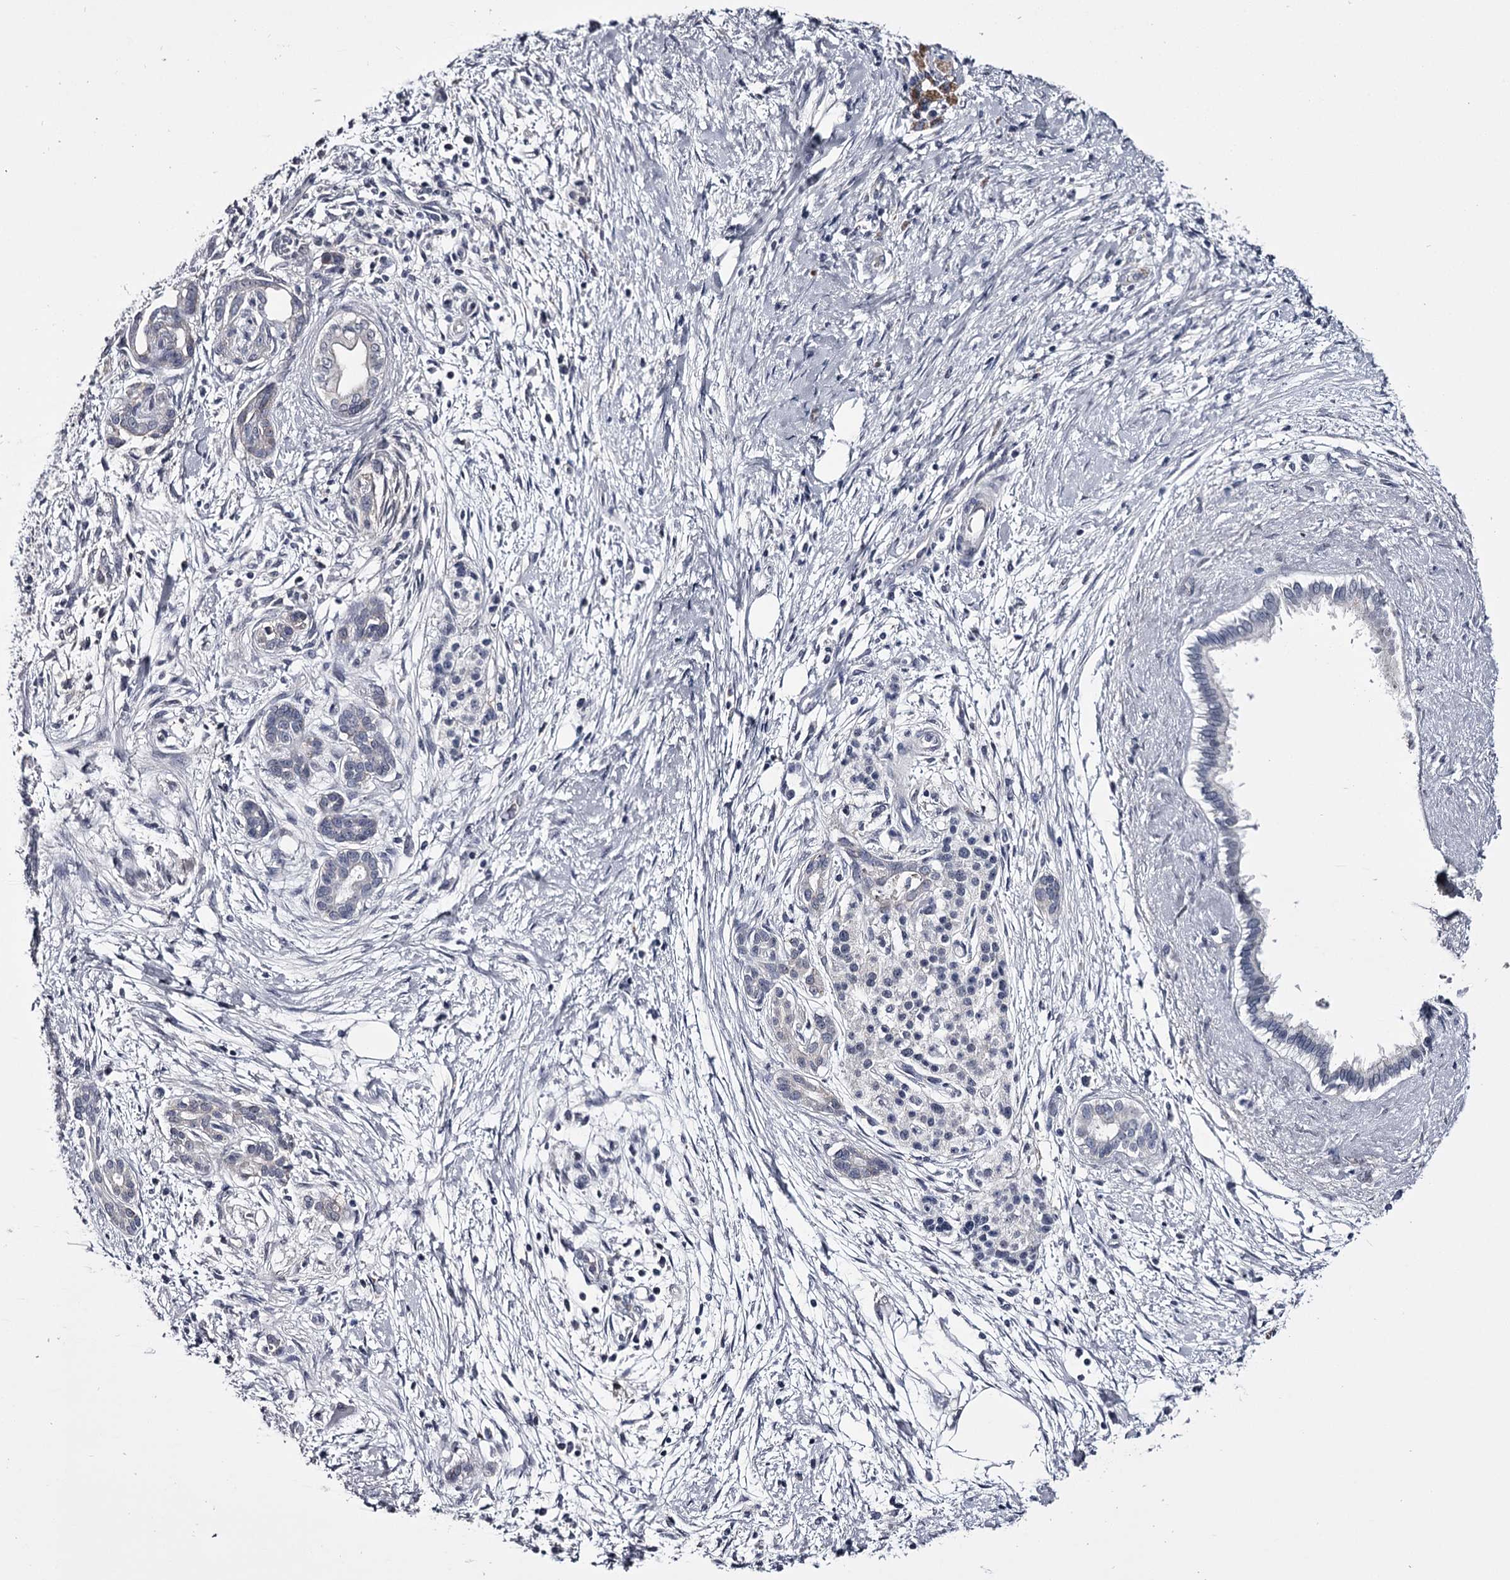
{"staining": {"intensity": "negative", "quantity": "none", "location": "none"}, "tissue": "pancreatic cancer", "cell_type": "Tumor cells", "image_type": "cancer", "snomed": [{"axis": "morphology", "description": "Adenocarcinoma, NOS"}, {"axis": "topography", "description": "Pancreas"}], "caption": "Immunohistochemistry of pancreatic adenocarcinoma demonstrates no expression in tumor cells.", "gene": "GSTO1", "patient": {"sex": "male", "age": 58}}